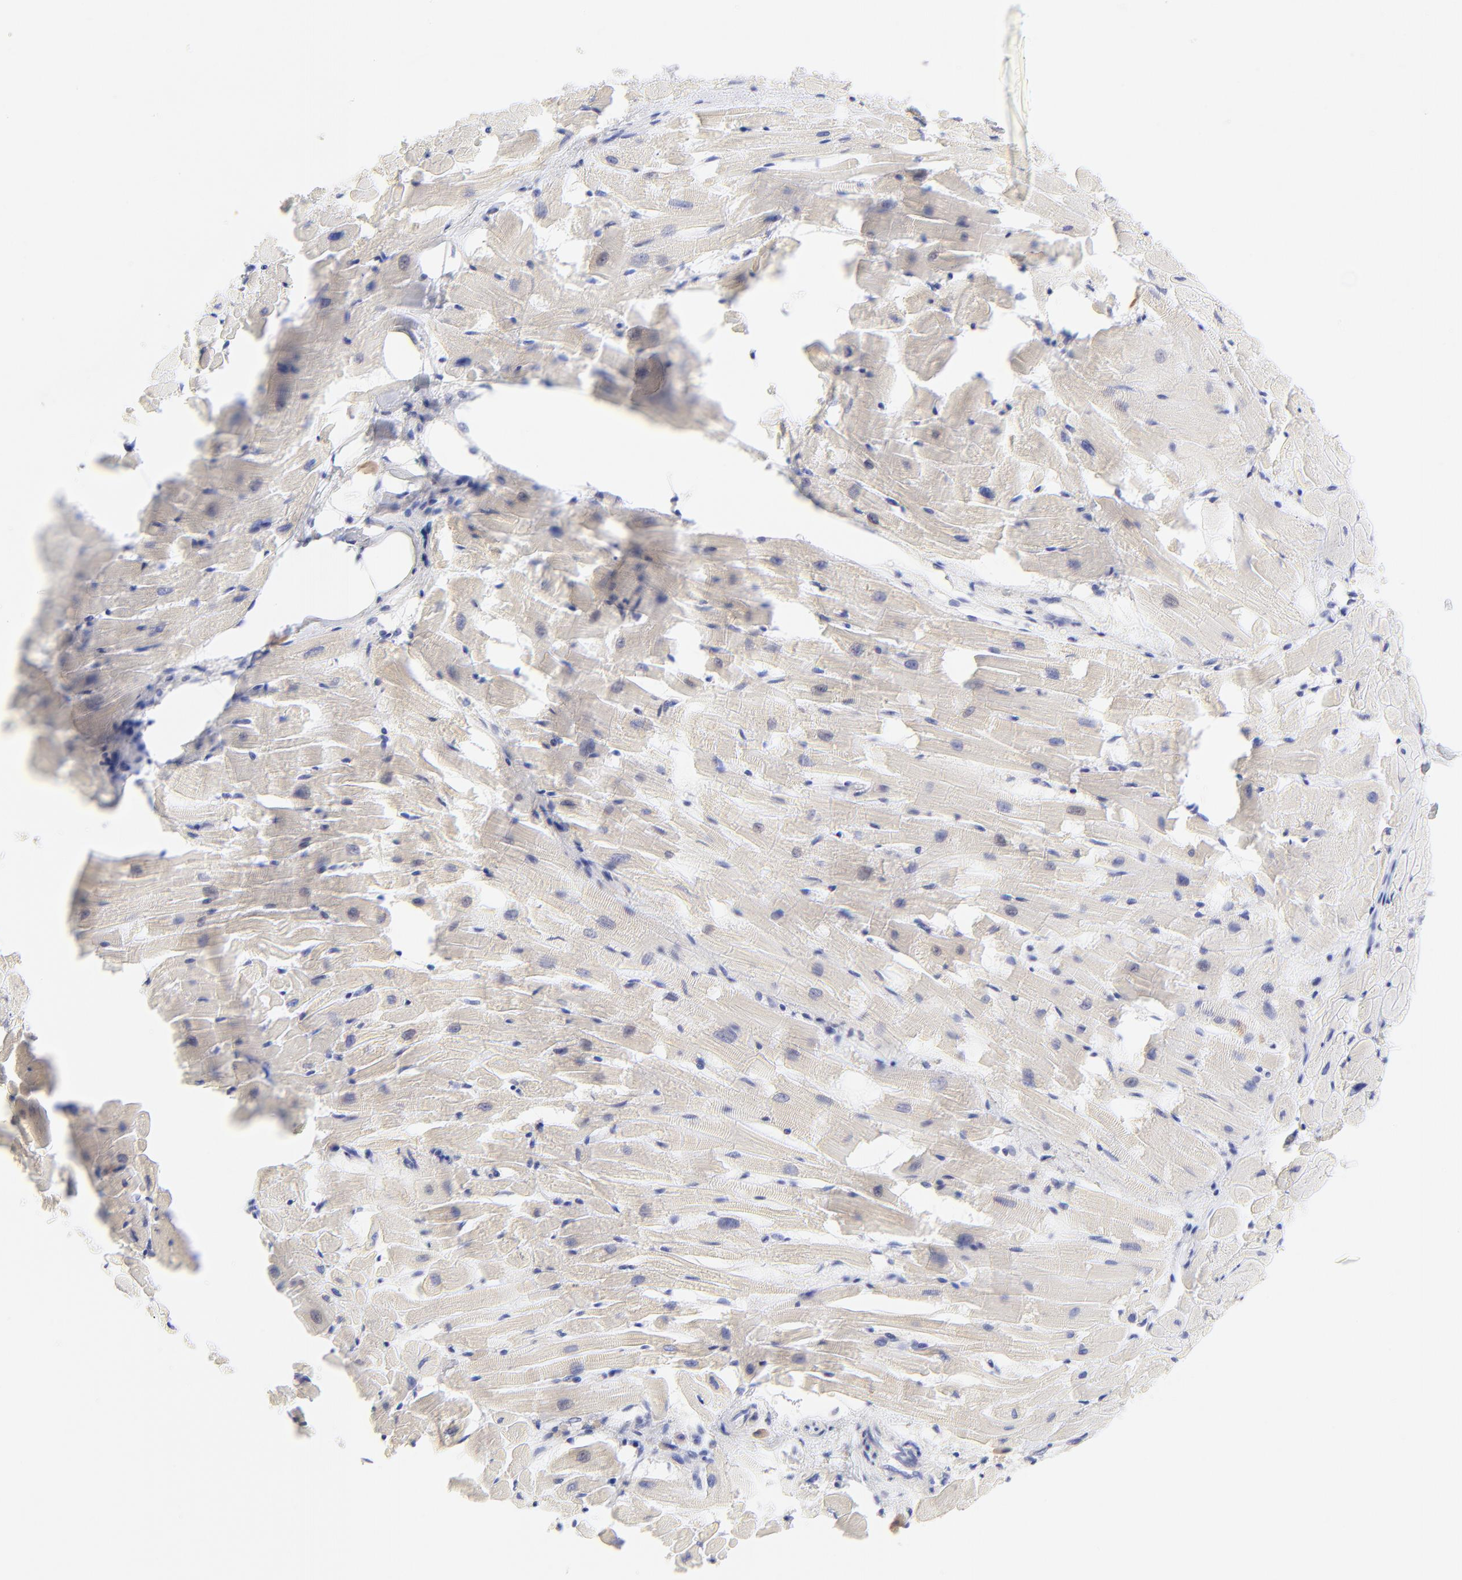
{"staining": {"intensity": "negative", "quantity": "none", "location": "none"}, "tissue": "heart muscle", "cell_type": "Cardiomyocytes", "image_type": "normal", "snomed": [{"axis": "morphology", "description": "Normal tissue, NOS"}, {"axis": "topography", "description": "Heart"}], "caption": "Immunohistochemistry image of unremarkable heart muscle stained for a protein (brown), which shows no positivity in cardiomyocytes.", "gene": "EBP", "patient": {"sex": "female", "age": 19}}